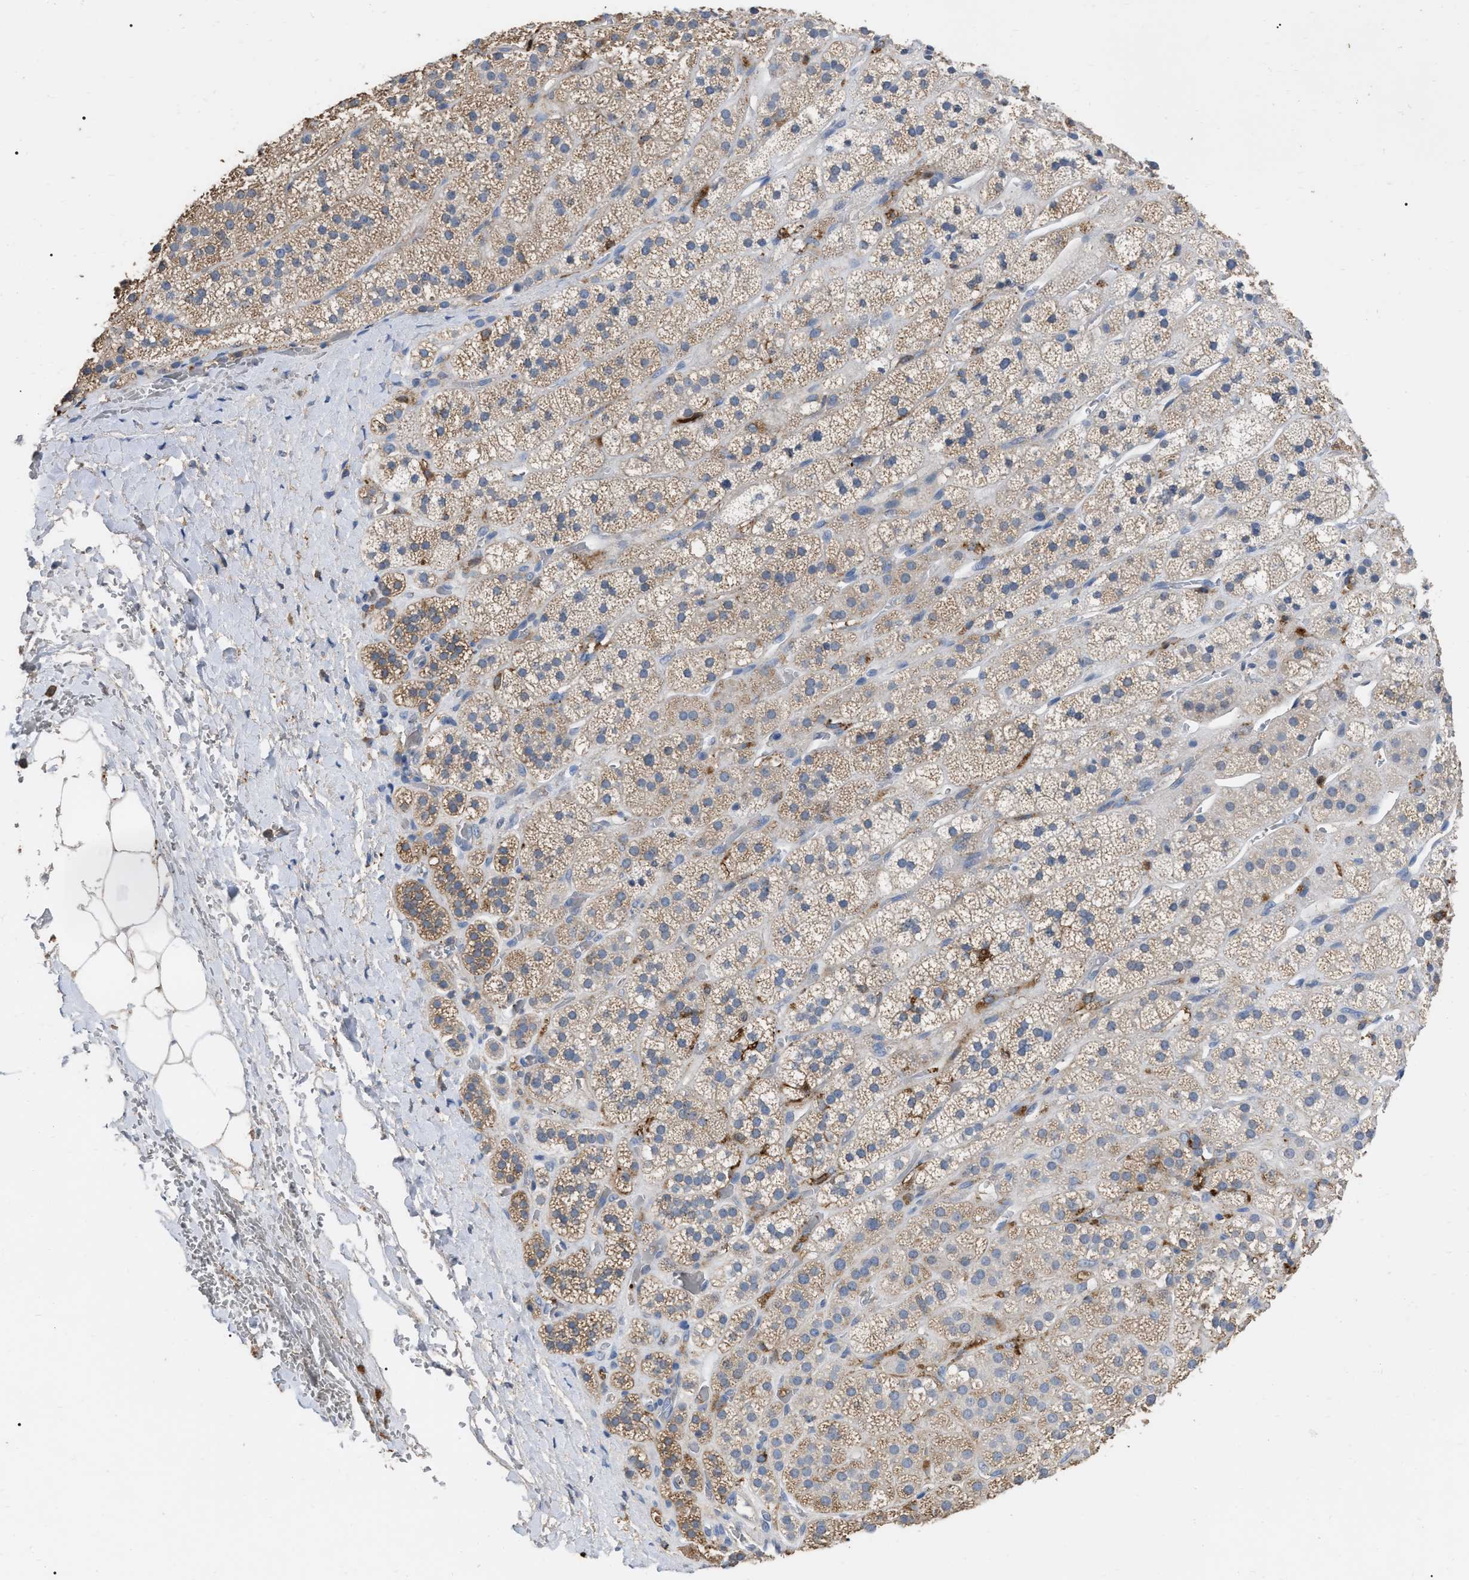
{"staining": {"intensity": "moderate", "quantity": "25%-75%", "location": "cytoplasmic/membranous"}, "tissue": "adrenal gland", "cell_type": "Glandular cells", "image_type": "normal", "snomed": [{"axis": "morphology", "description": "Normal tissue, NOS"}, {"axis": "topography", "description": "Adrenal gland"}], "caption": "Protein expression analysis of benign human adrenal gland reveals moderate cytoplasmic/membranous expression in about 25%-75% of glandular cells.", "gene": "GPR179", "patient": {"sex": "male", "age": 56}}